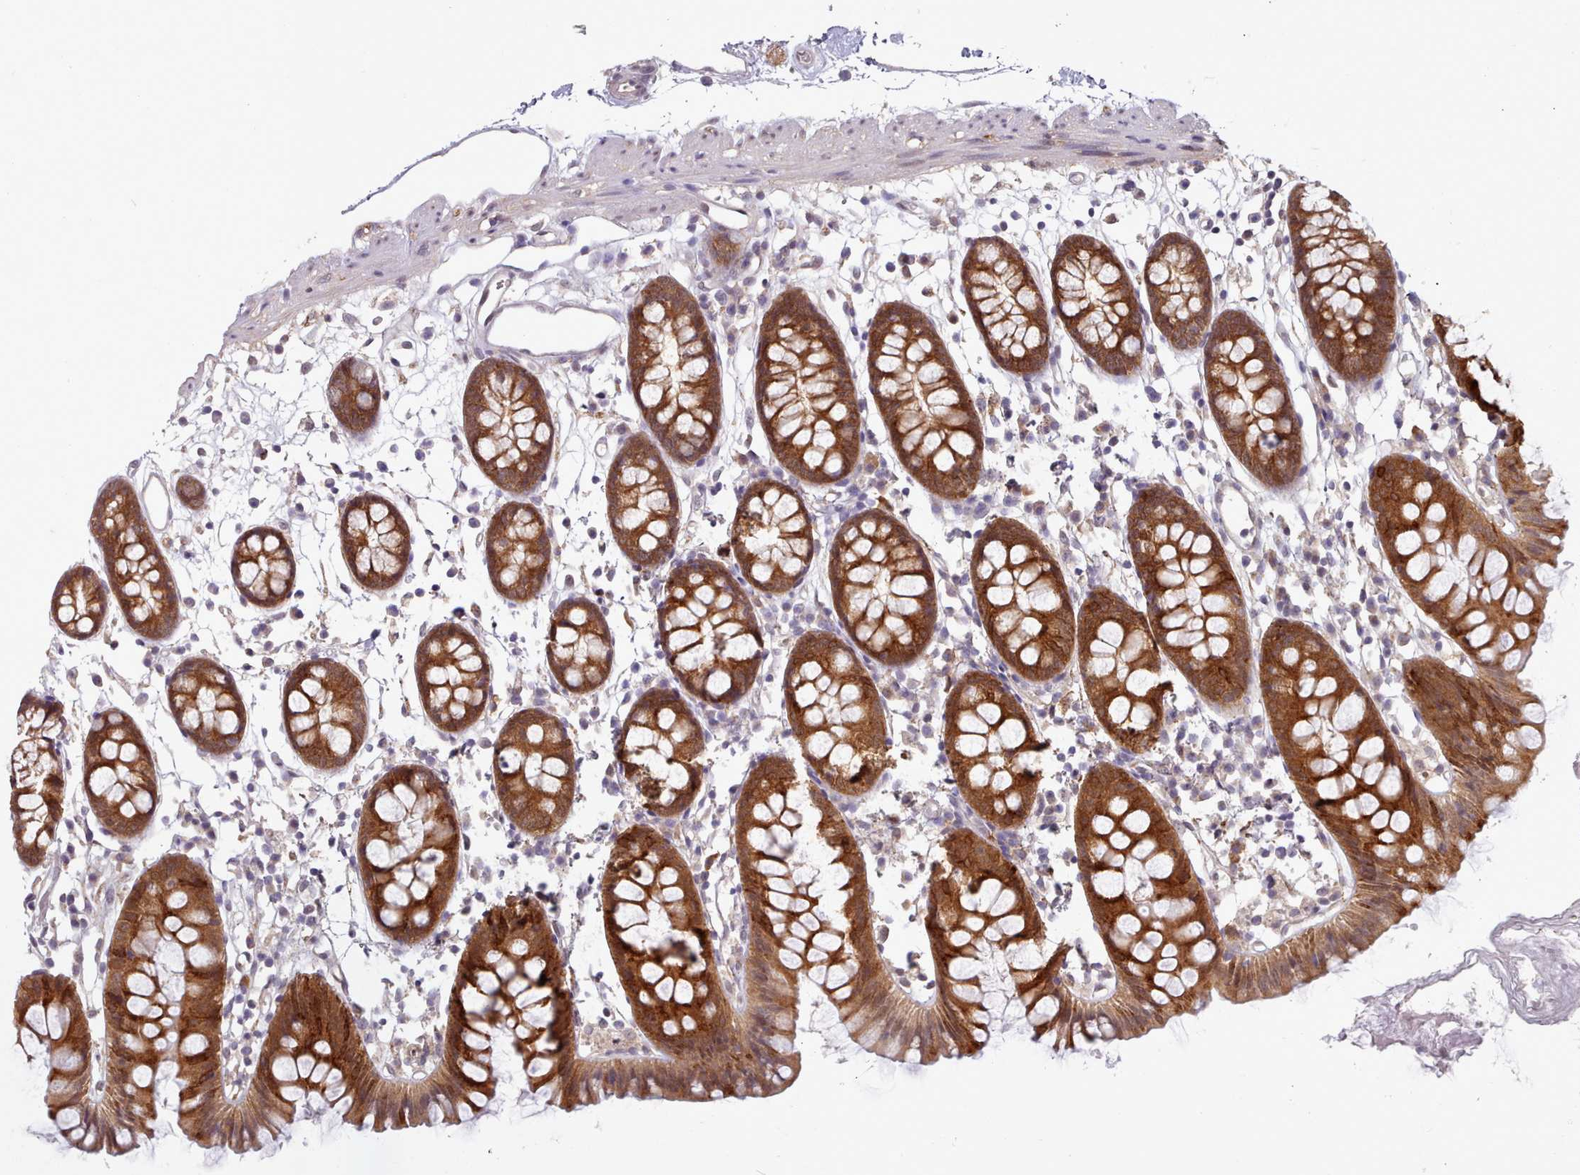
{"staining": {"intensity": "negative", "quantity": "none", "location": "none"}, "tissue": "colon", "cell_type": "Endothelial cells", "image_type": "normal", "snomed": [{"axis": "morphology", "description": "Normal tissue, NOS"}, {"axis": "topography", "description": "Colon"}], "caption": "Human colon stained for a protein using immunohistochemistry (IHC) demonstrates no expression in endothelial cells.", "gene": "CES3", "patient": {"sex": "female", "age": 84}}